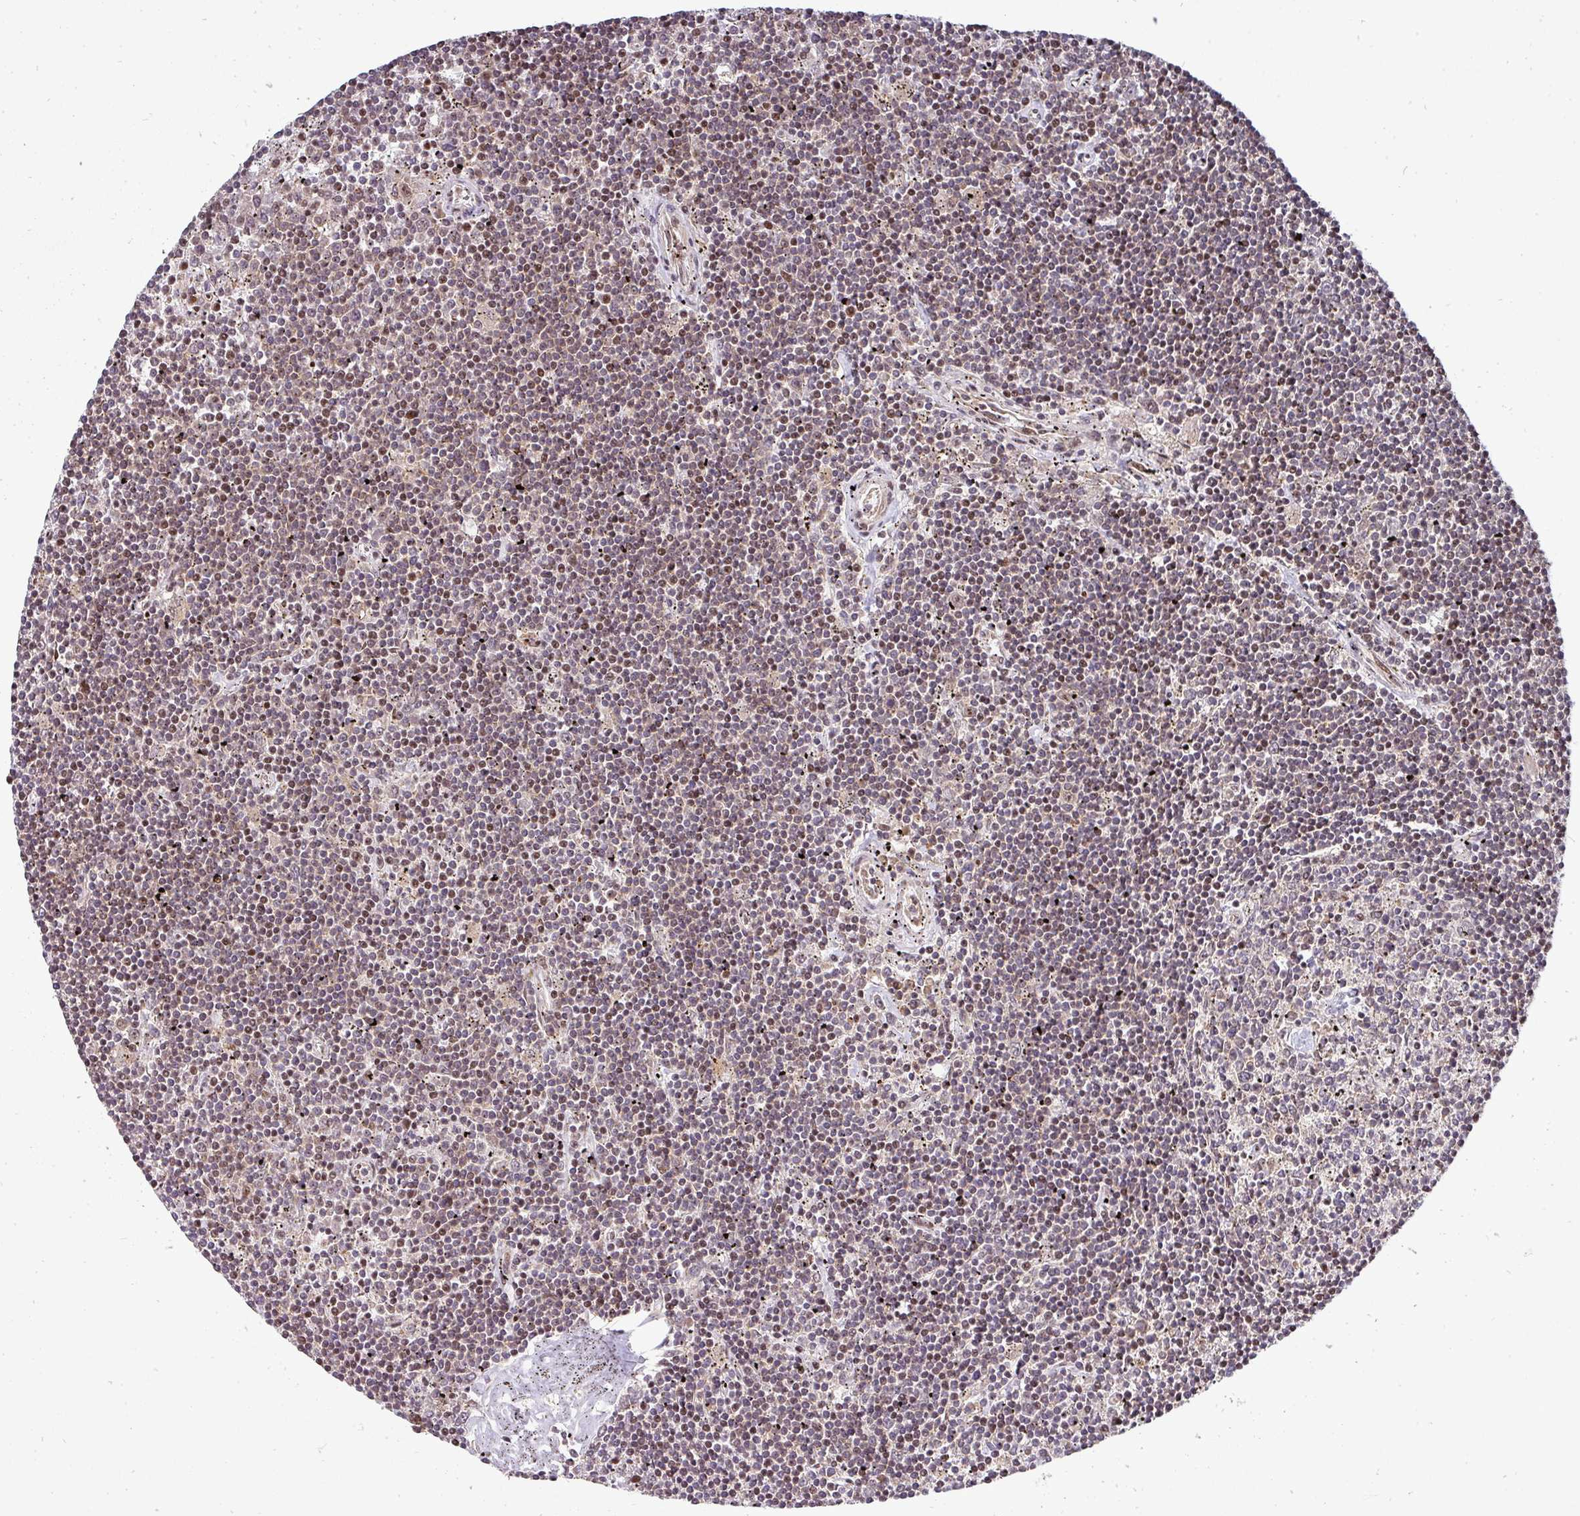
{"staining": {"intensity": "moderate", "quantity": "25%-75%", "location": "nuclear"}, "tissue": "lymphoma", "cell_type": "Tumor cells", "image_type": "cancer", "snomed": [{"axis": "morphology", "description": "Malignant lymphoma, non-Hodgkin's type, Low grade"}, {"axis": "topography", "description": "Spleen"}], "caption": "IHC micrograph of lymphoma stained for a protein (brown), which shows medium levels of moderate nuclear expression in about 25%-75% of tumor cells.", "gene": "PATZ1", "patient": {"sex": "male", "age": 76}}